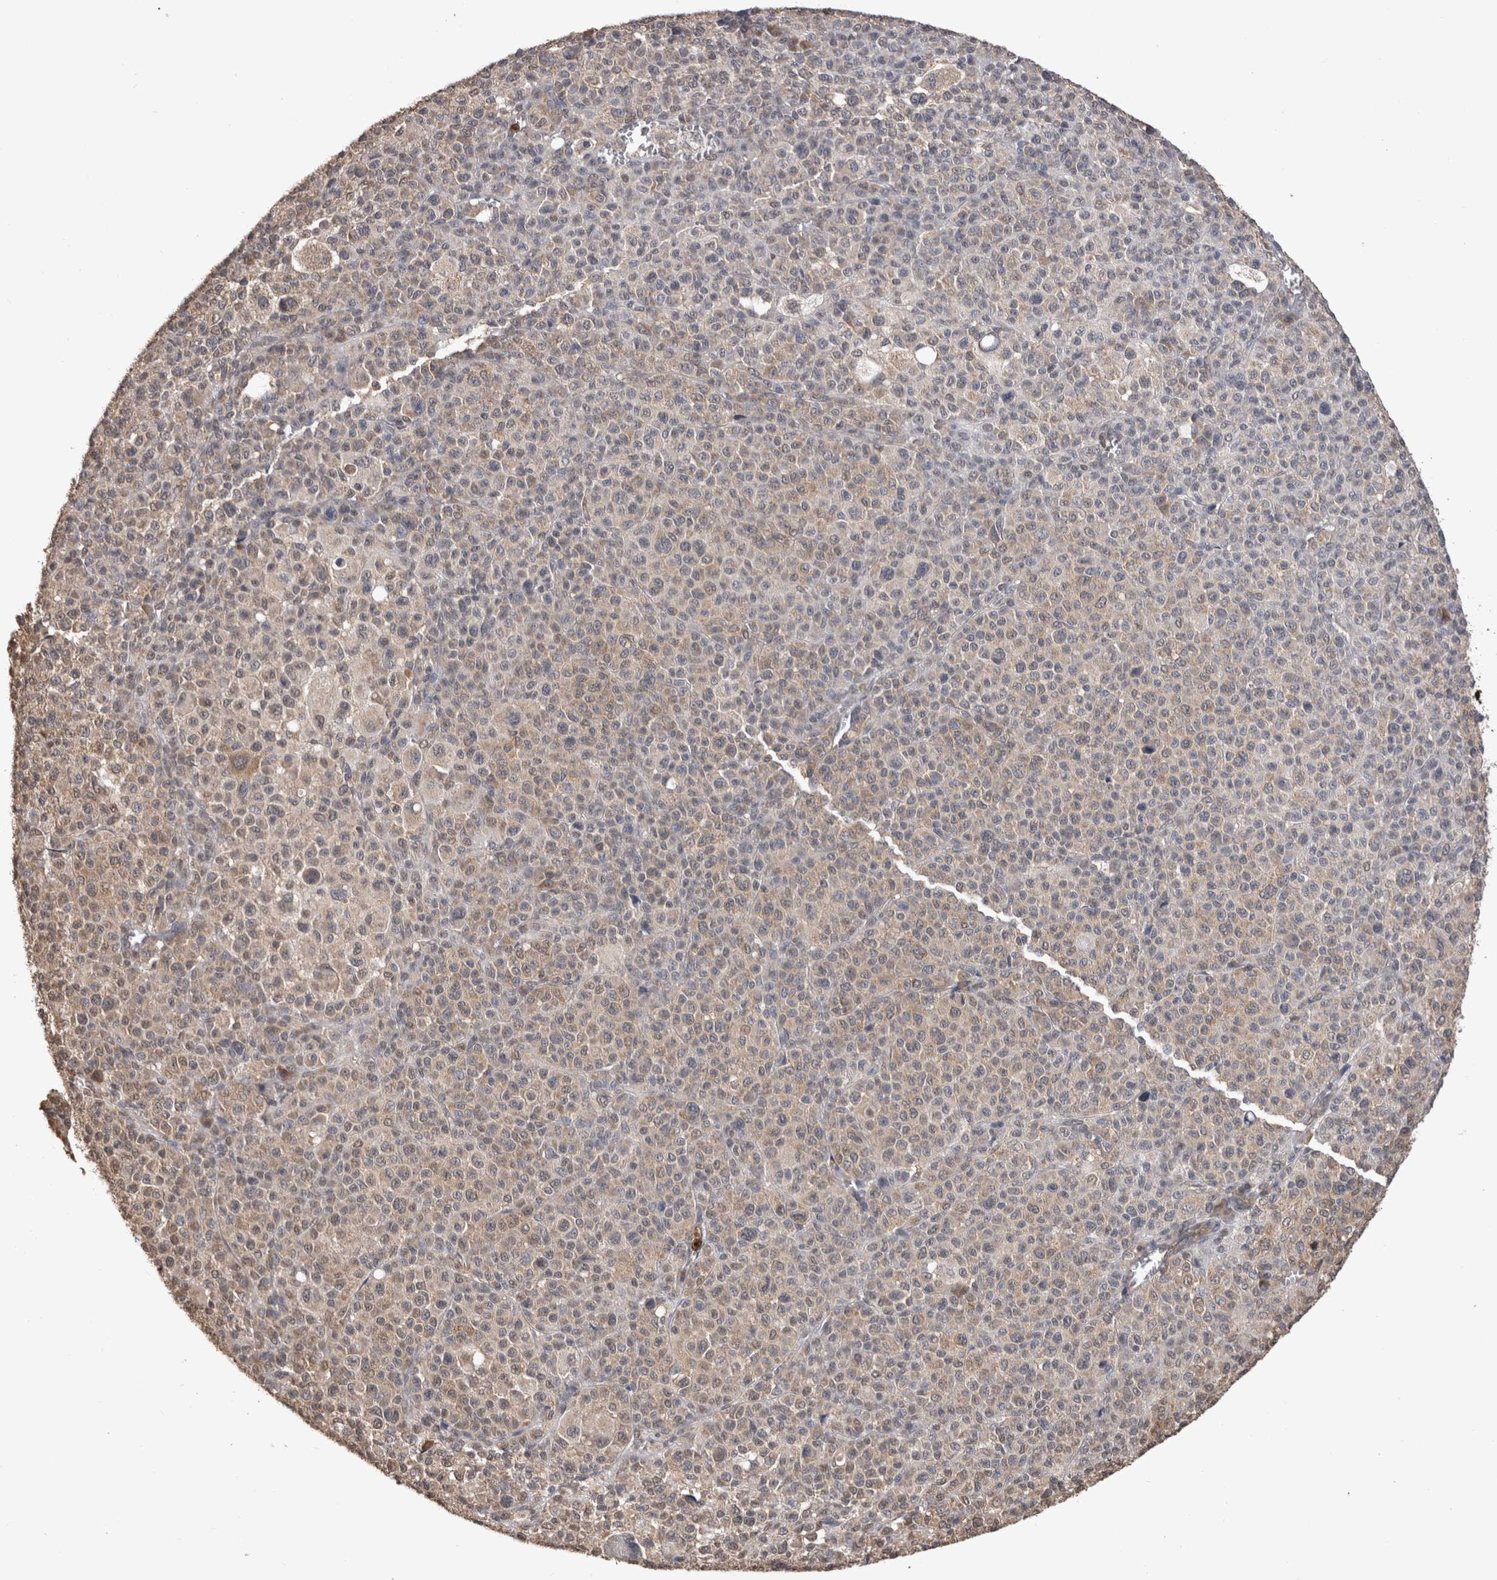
{"staining": {"intensity": "negative", "quantity": "none", "location": "none"}, "tissue": "melanoma", "cell_type": "Tumor cells", "image_type": "cancer", "snomed": [{"axis": "morphology", "description": "Malignant melanoma, Metastatic site"}, {"axis": "topography", "description": "Skin"}], "caption": "Immunohistochemical staining of human melanoma exhibits no significant staining in tumor cells.", "gene": "PAK4", "patient": {"sex": "female", "age": 74}}